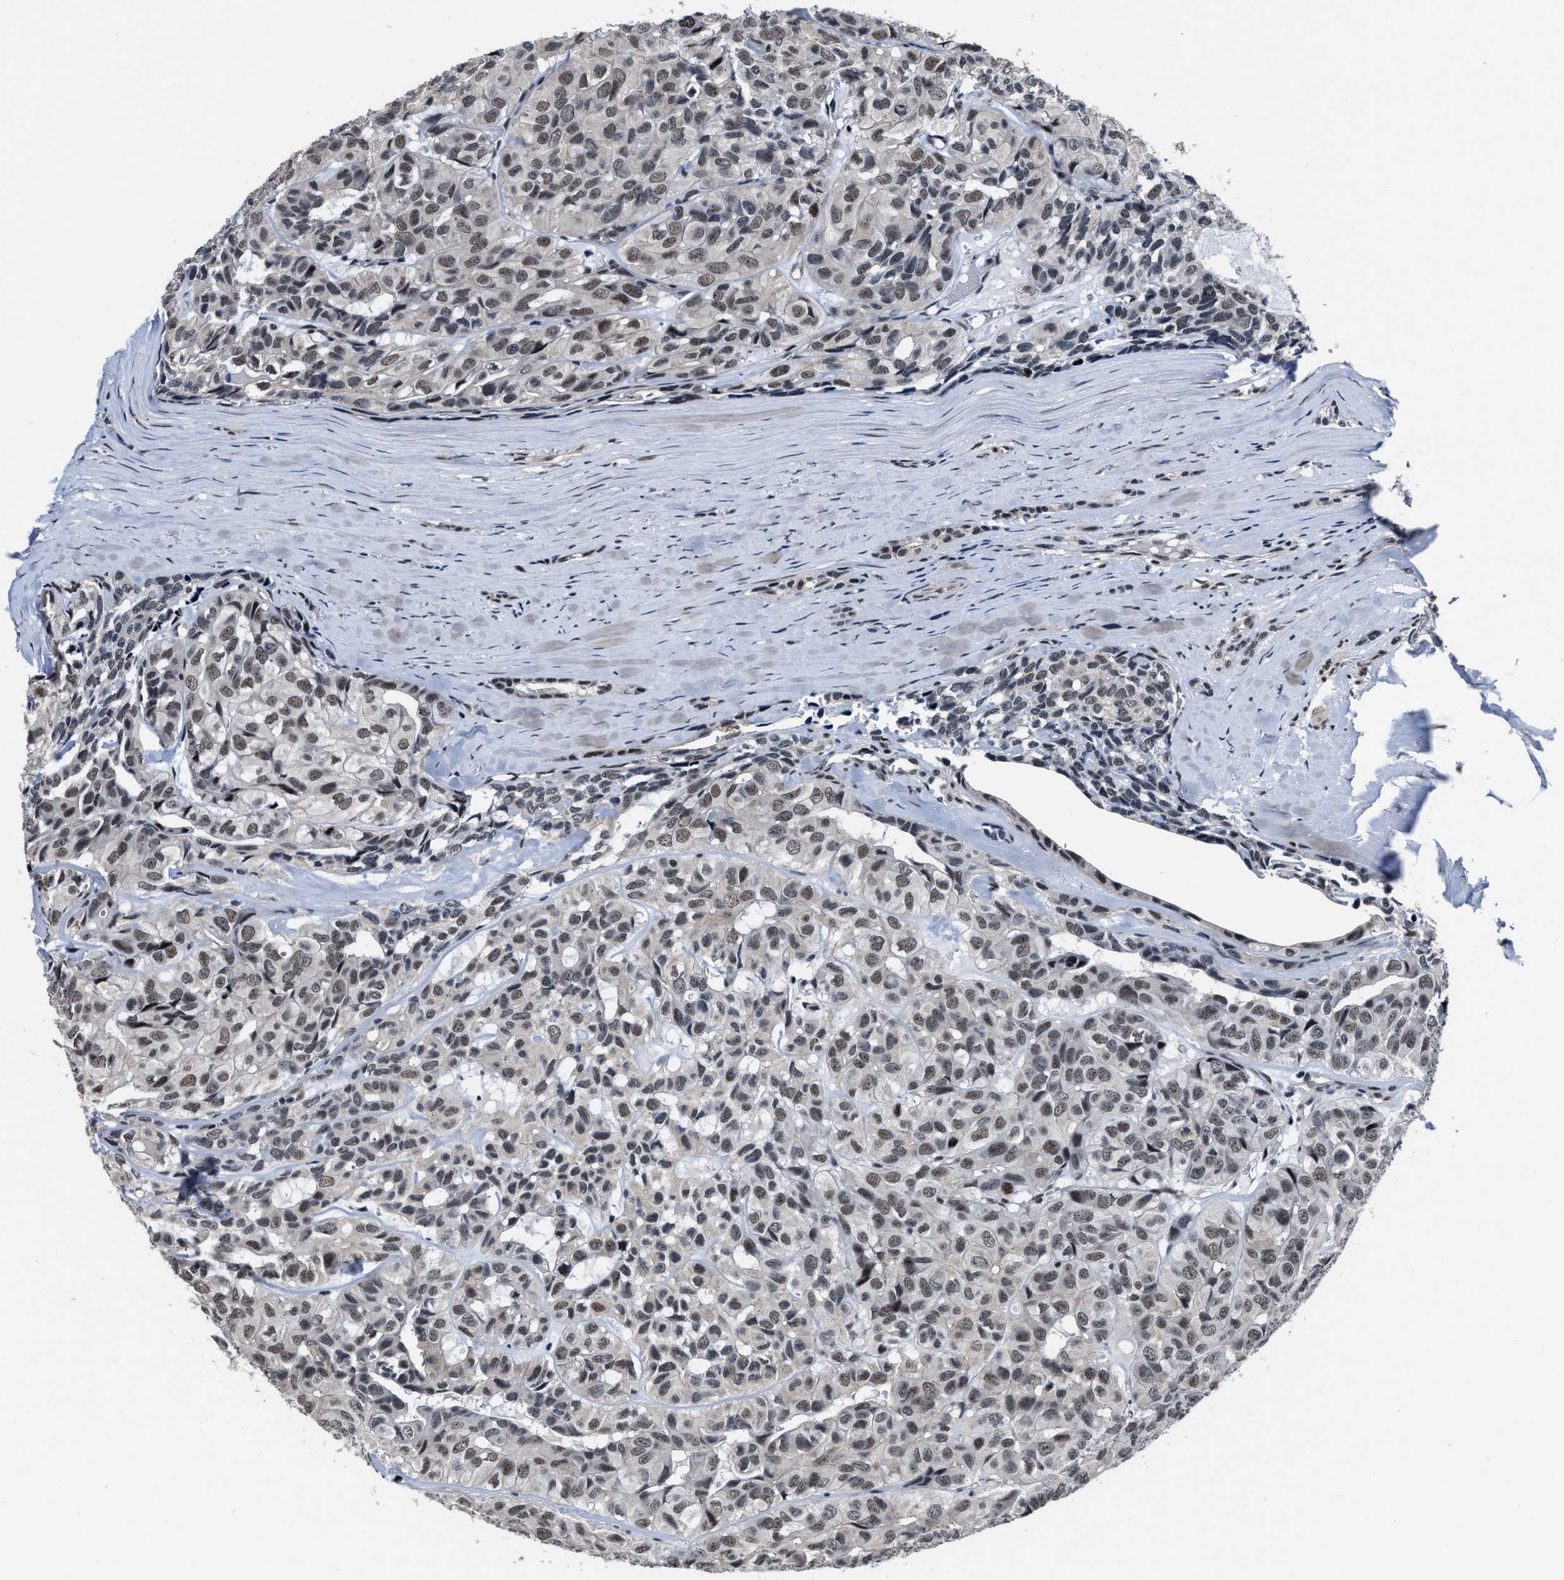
{"staining": {"intensity": "weak", "quantity": ">75%", "location": "nuclear"}, "tissue": "head and neck cancer", "cell_type": "Tumor cells", "image_type": "cancer", "snomed": [{"axis": "morphology", "description": "Adenocarcinoma, NOS"}, {"axis": "topography", "description": "Salivary gland, NOS"}, {"axis": "topography", "description": "Head-Neck"}], "caption": "A high-resolution histopathology image shows IHC staining of head and neck adenocarcinoma, which shows weak nuclear positivity in about >75% of tumor cells.", "gene": "ZNF233", "patient": {"sex": "female", "age": 76}}